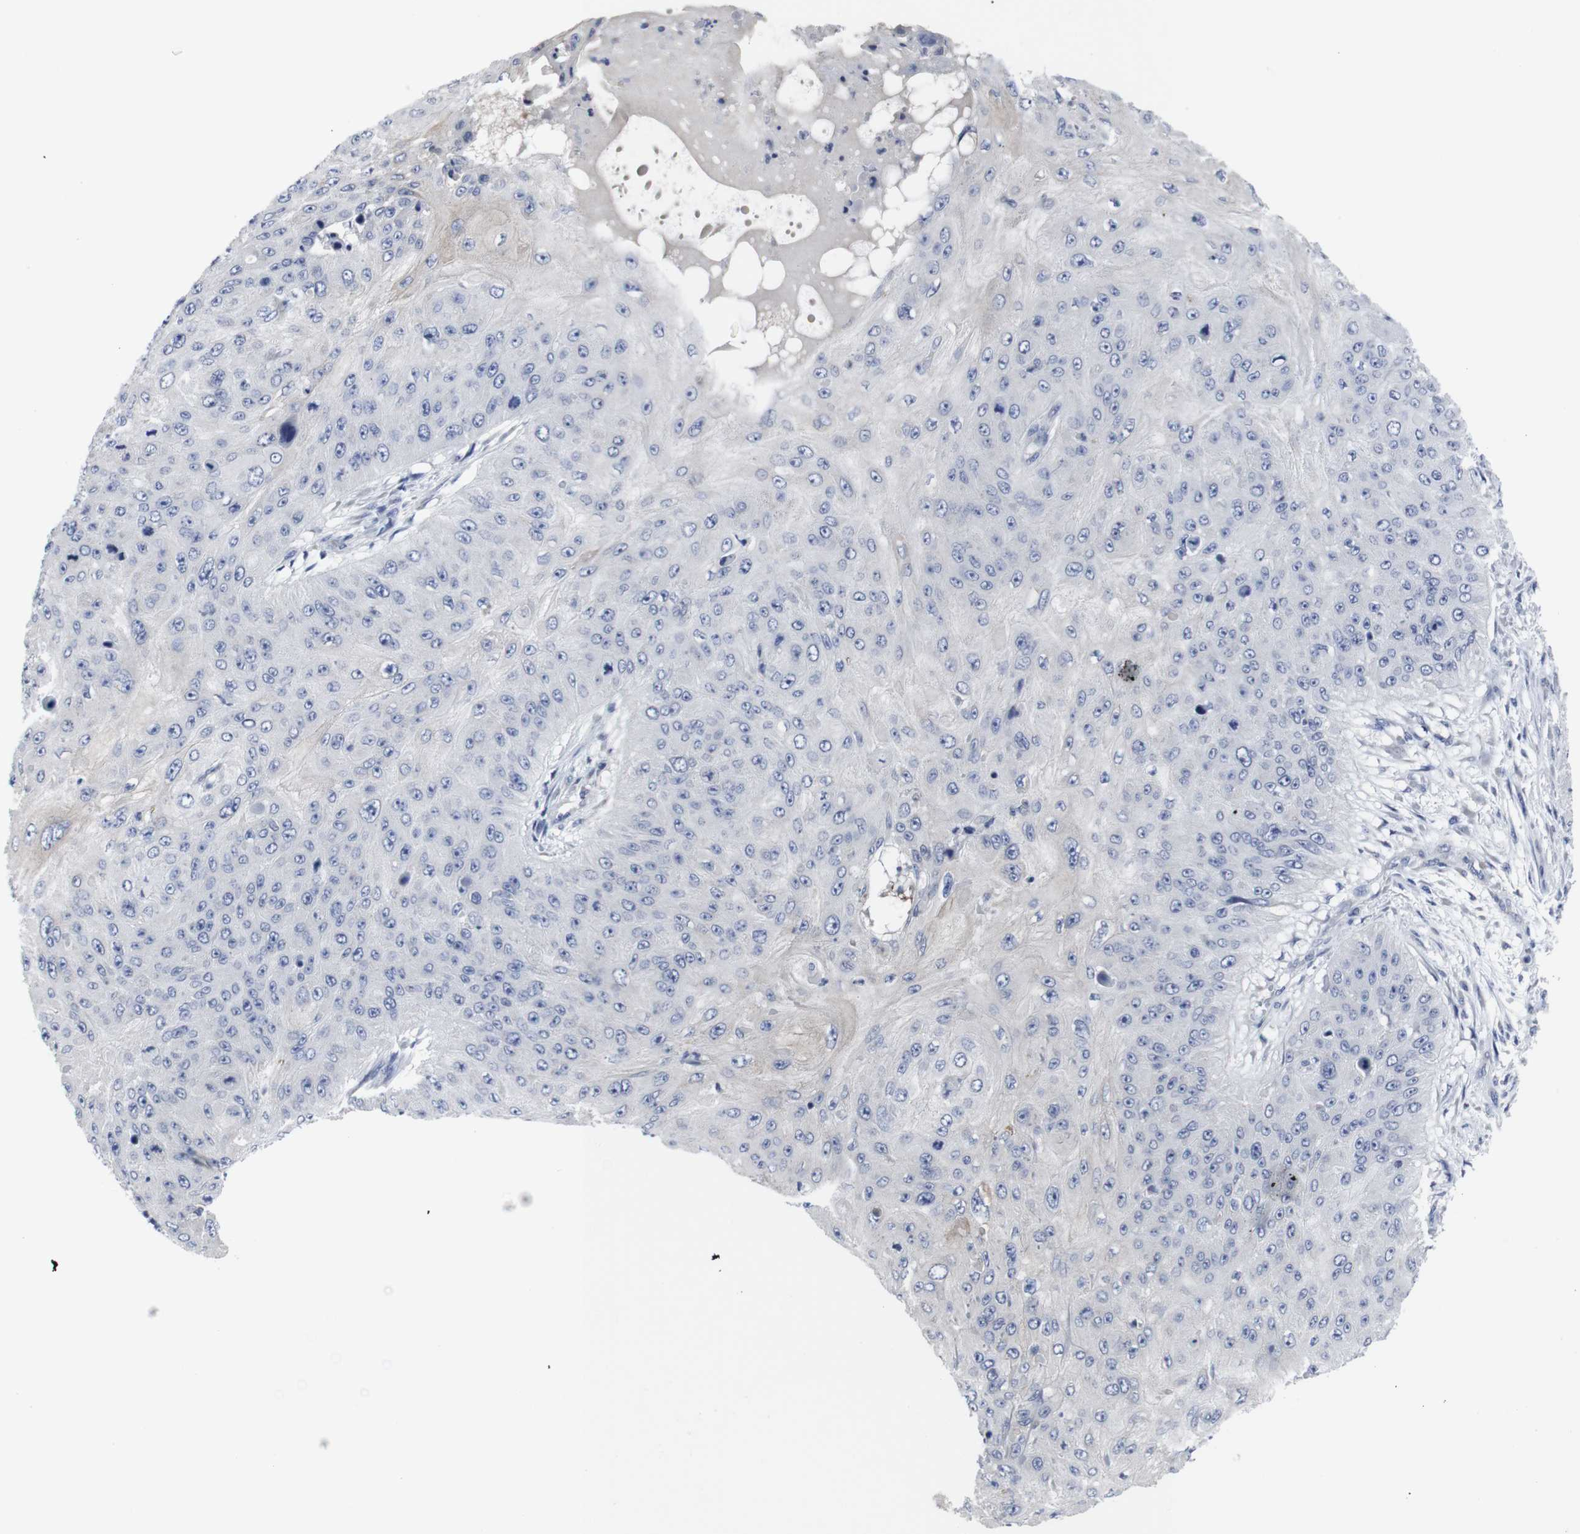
{"staining": {"intensity": "negative", "quantity": "none", "location": "none"}, "tissue": "skin cancer", "cell_type": "Tumor cells", "image_type": "cancer", "snomed": [{"axis": "morphology", "description": "Squamous cell carcinoma, NOS"}, {"axis": "topography", "description": "Skin"}], "caption": "Immunohistochemistry (IHC) of skin cancer (squamous cell carcinoma) exhibits no expression in tumor cells.", "gene": "SNCG", "patient": {"sex": "female", "age": 80}}